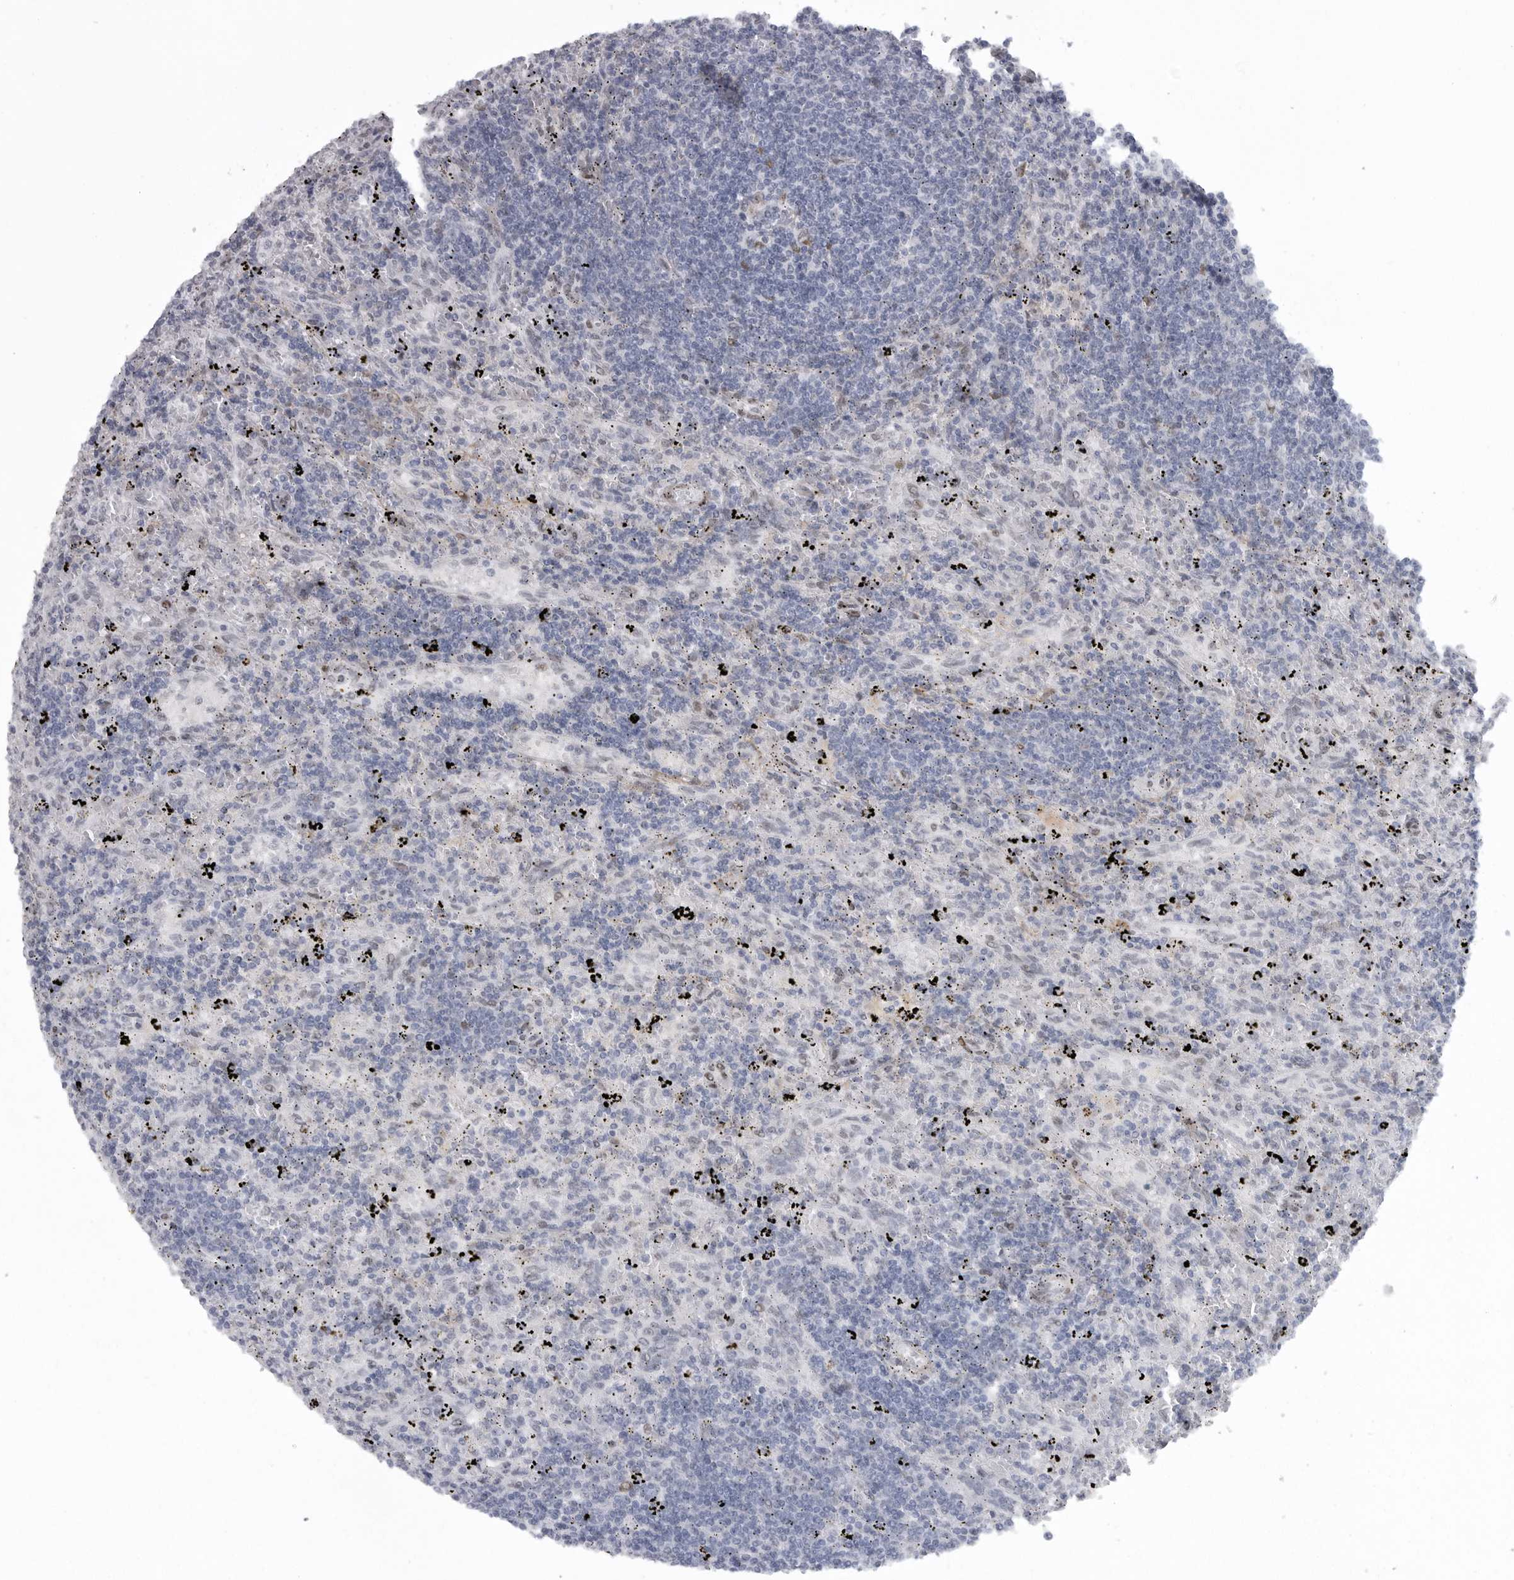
{"staining": {"intensity": "negative", "quantity": "none", "location": "none"}, "tissue": "lymphoma", "cell_type": "Tumor cells", "image_type": "cancer", "snomed": [{"axis": "morphology", "description": "Malignant lymphoma, non-Hodgkin's type, Low grade"}, {"axis": "topography", "description": "Spleen"}], "caption": "Immunohistochemistry (IHC) micrograph of neoplastic tissue: human lymphoma stained with DAB (3,3'-diaminobenzidine) reveals no significant protein staining in tumor cells. (DAB immunohistochemistry, high magnification).", "gene": "HMGN3", "patient": {"sex": "male", "age": 76}}